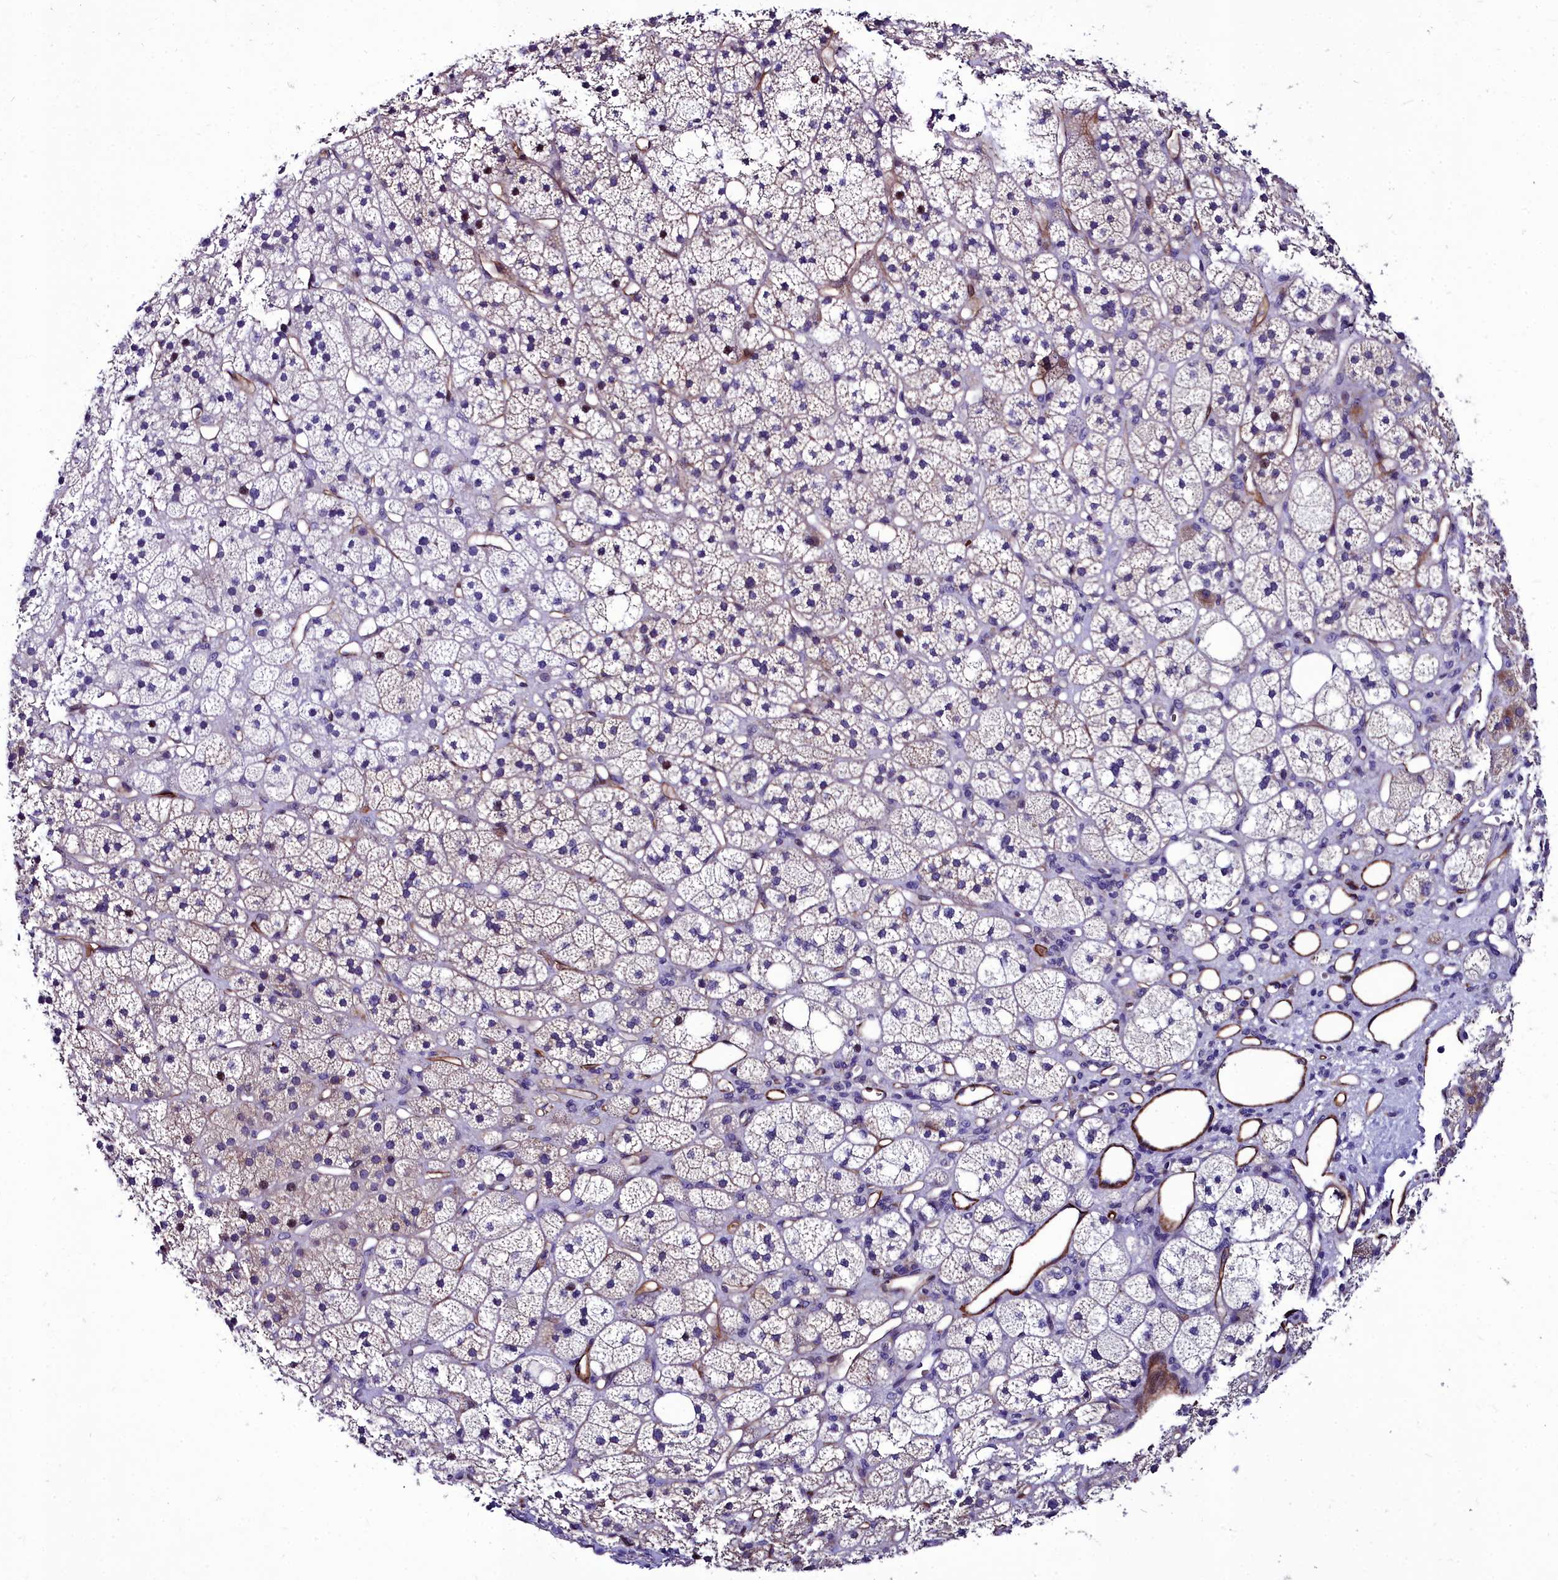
{"staining": {"intensity": "negative", "quantity": "none", "location": "none"}, "tissue": "adrenal gland", "cell_type": "Glandular cells", "image_type": "normal", "snomed": [{"axis": "morphology", "description": "Normal tissue, NOS"}, {"axis": "topography", "description": "Adrenal gland"}], "caption": "Histopathology image shows no protein staining in glandular cells of normal adrenal gland.", "gene": "CYP4F11", "patient": {"sex": "male", "age": 61}}